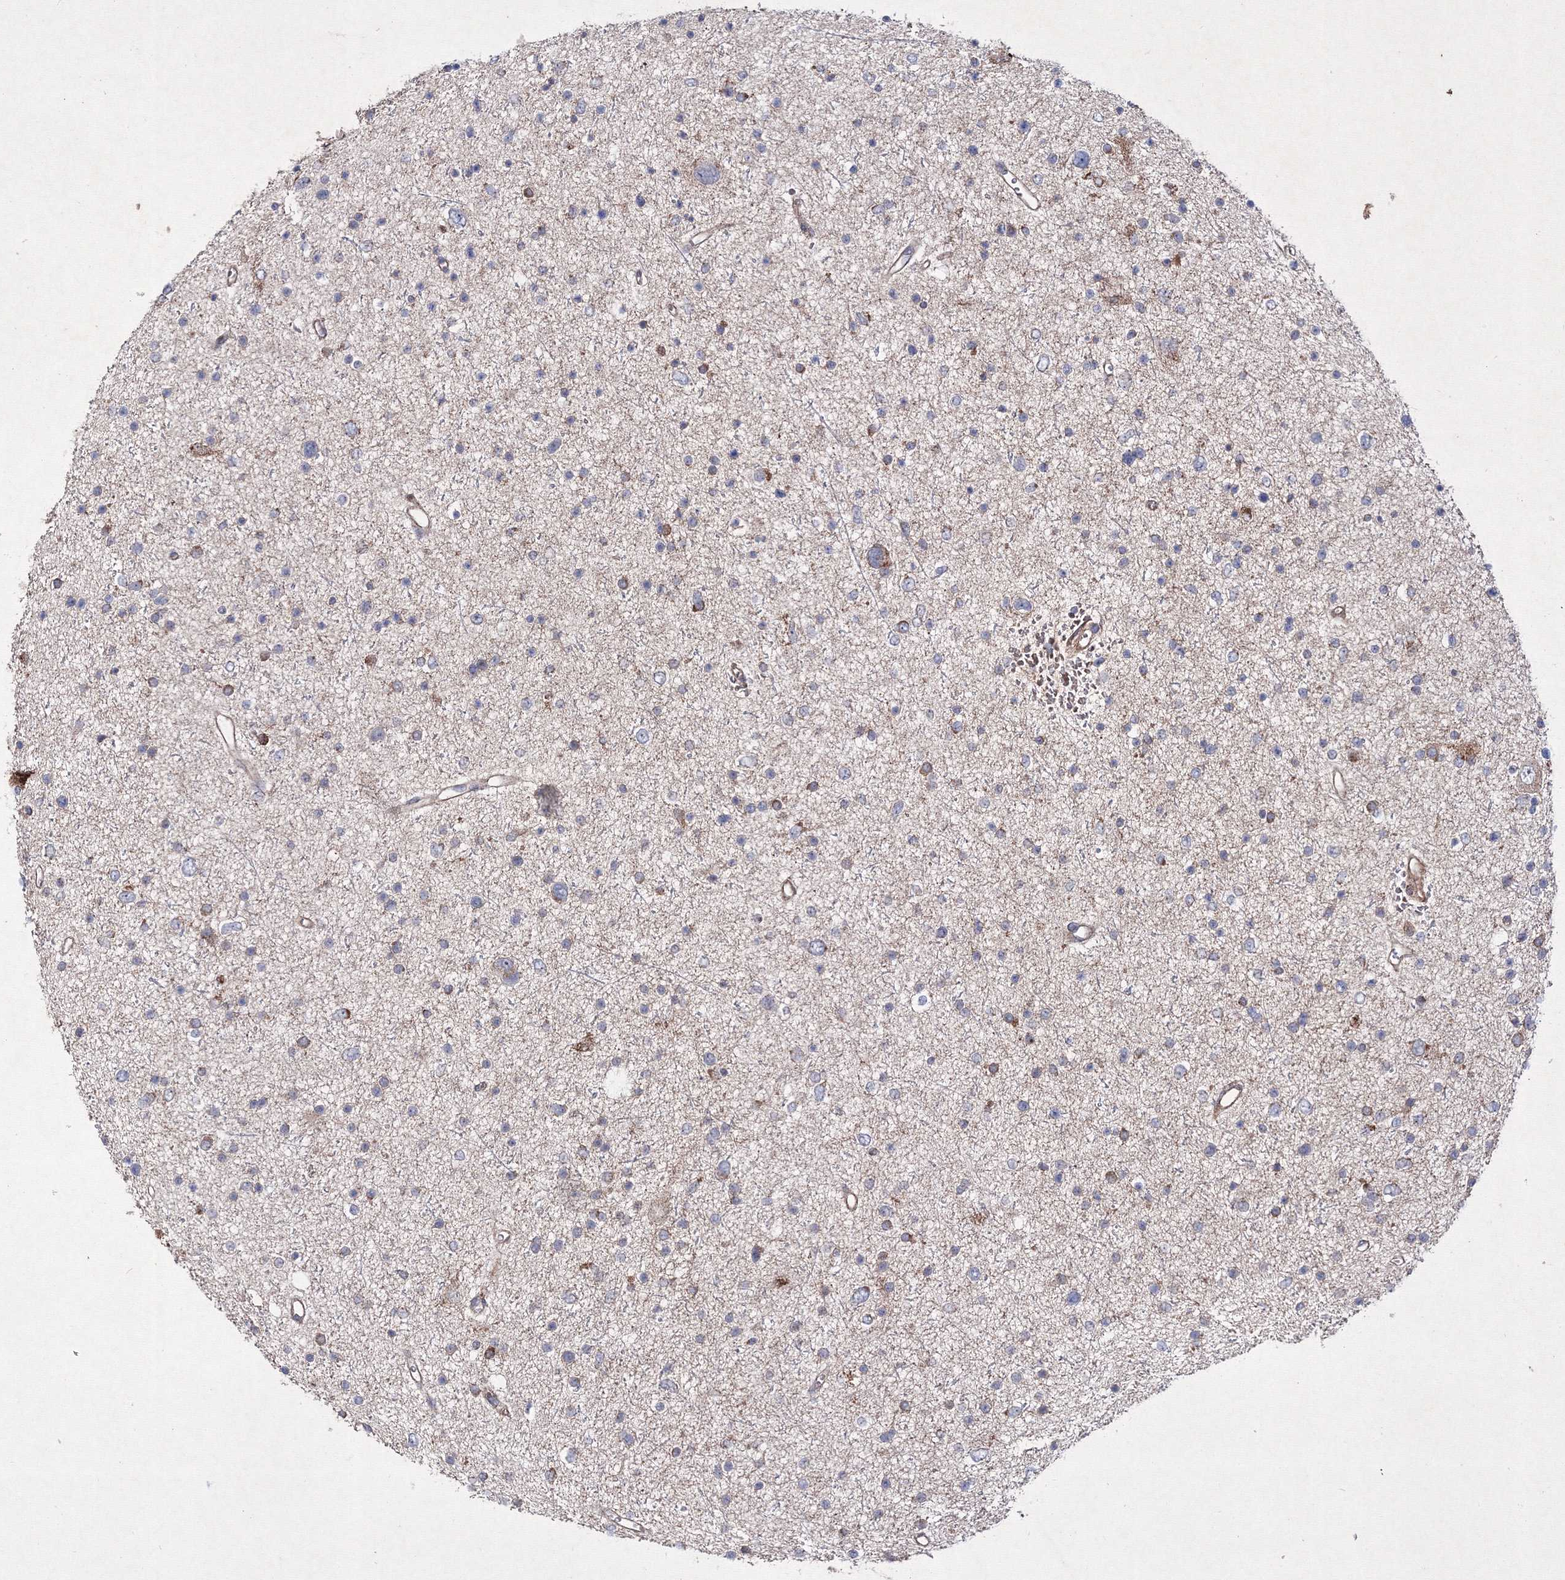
{"staining": {"intensity": "negative", "quantity": "none", "location": "none"}, "tissue": "glioma", "cell_type": "Tumor cells", "image_type": "cancer", "snomed": [{"axis": "morphology", "description": "Glioma, malignant, Low grade"}, {"axis": "topography", "description": "Brain"}], "caption": "Tumor cells are negative for brown protein staining in glioma.", "gene": "GFM1", "patient": {"sex": "female", "age": 37}}